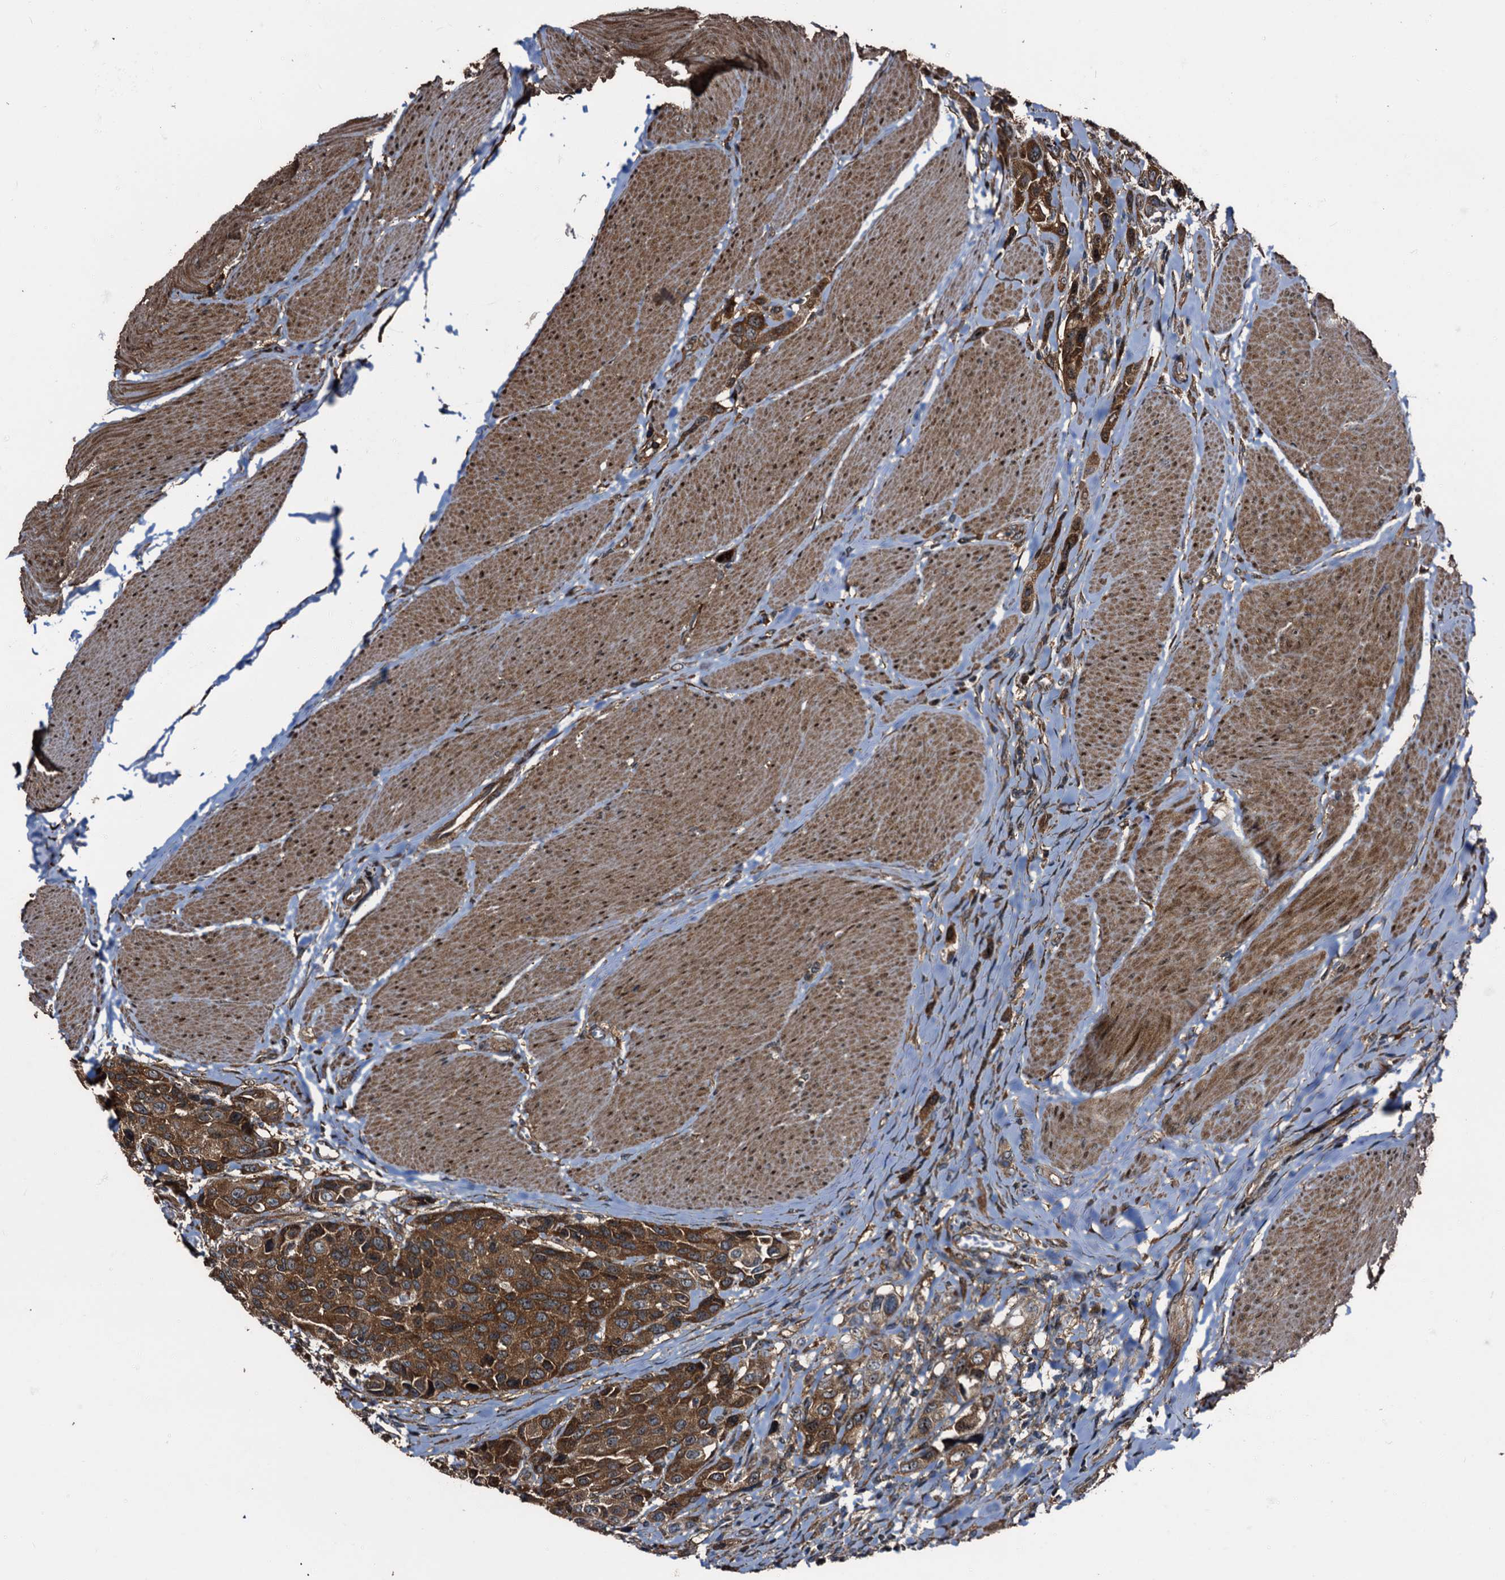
{"staining": {"intensity": "strong", "quantity": ">75%", "location": "cytoplasmic/membranous"}, "tissue": "urothelial cancer", "cell_type": "Tumor cells", "image_type": "cancer", "snomed": [{"axis": "morphology", "description": "Urothelial carcinoma, High grade"}, {"axis": "topography", "description": "Urinary bladder"}], "caption": "Tumor cells display strong cytoplasmic/membranous expression in approximately >75% of cells in urothelial cancer.", "gene": "PEX5", "patient": {"sex": "male", "age": 50}}